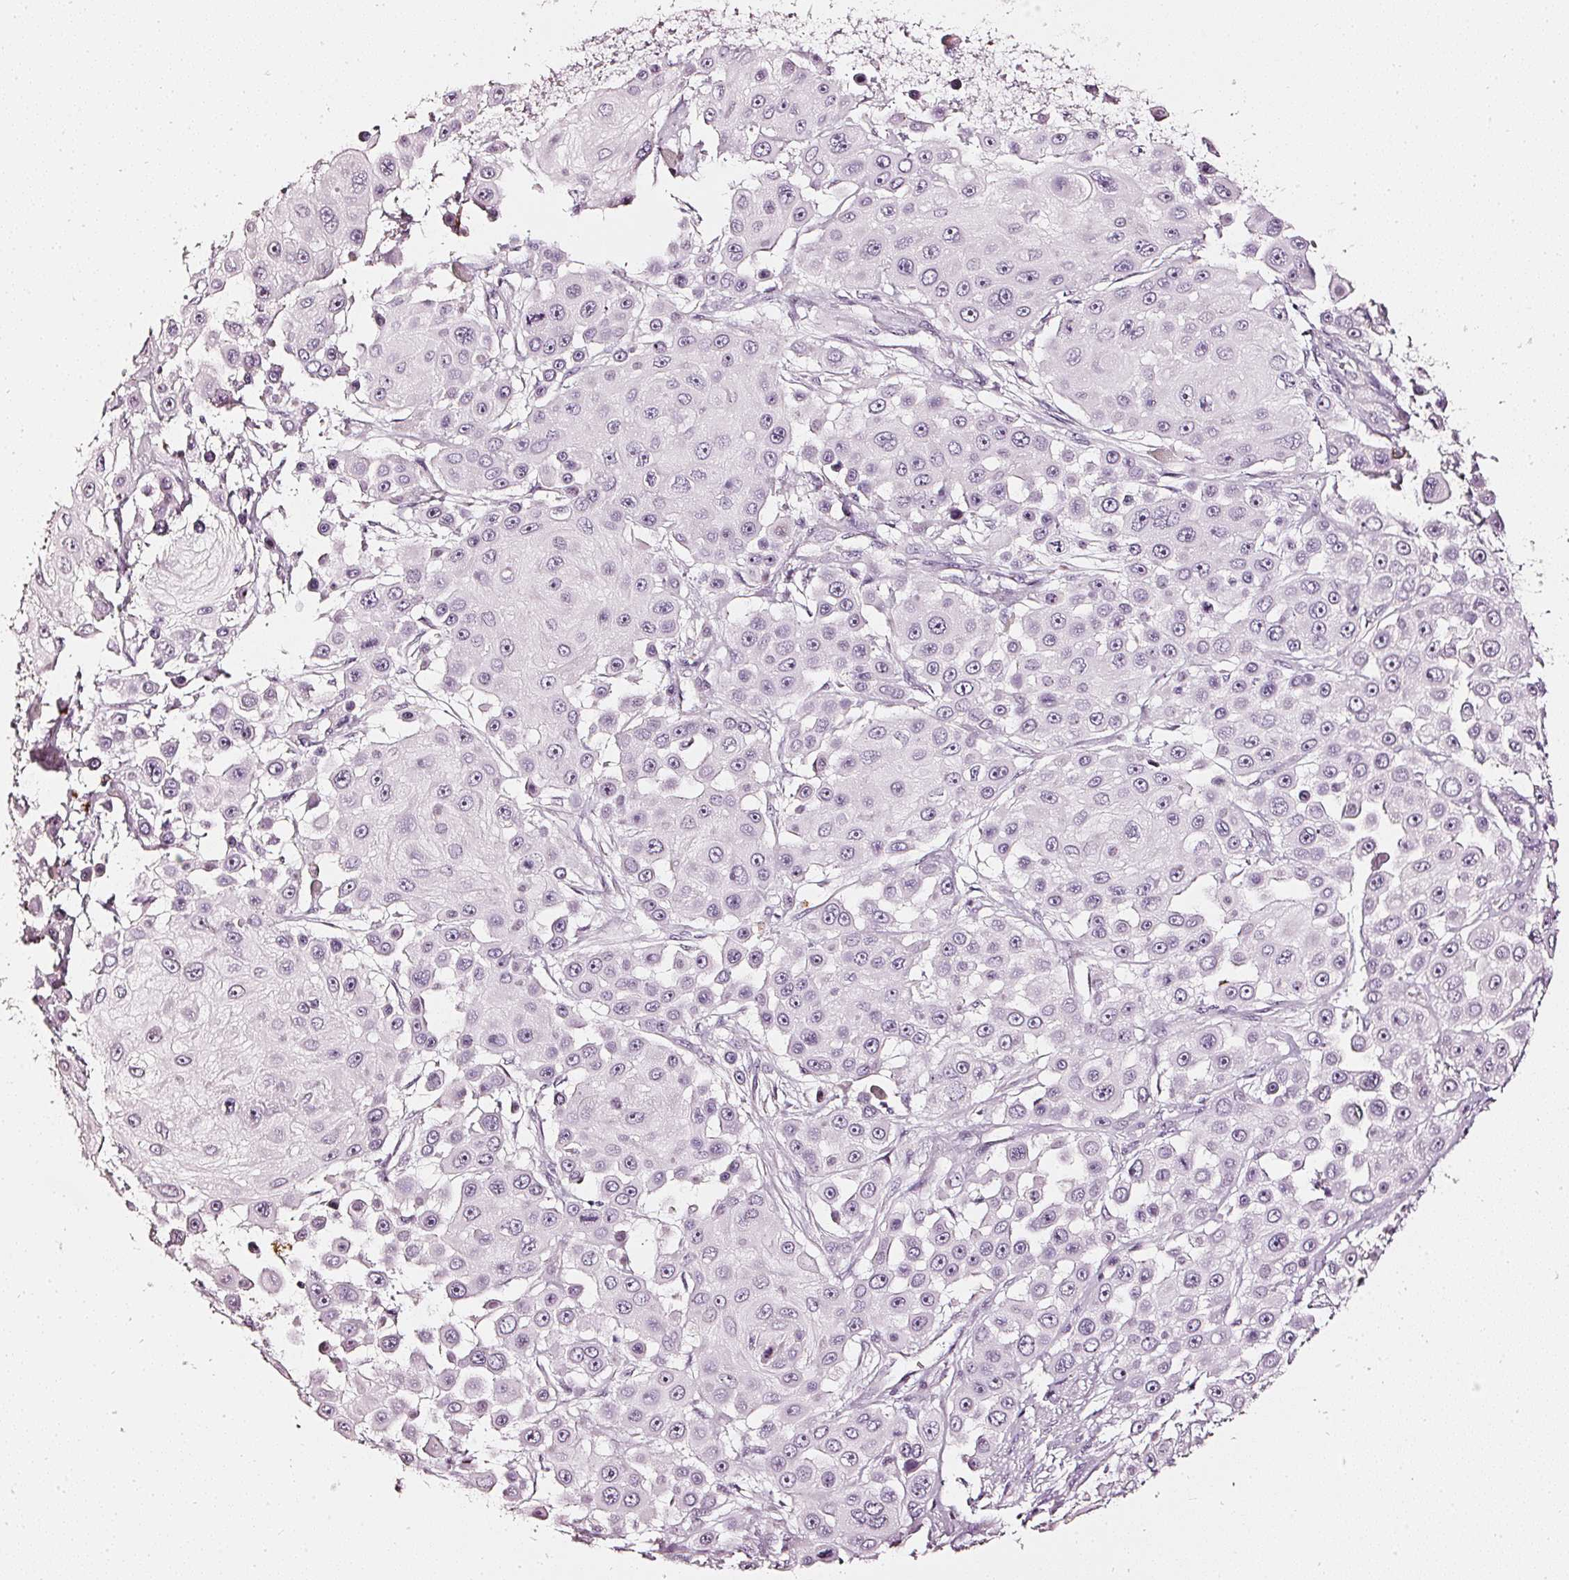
{"staining": {"intensity": "negative", "quantity": "none", "location": "none"}, "tissue": "skin cancer", "cell_type": "Tumor cells", "image_type": "cancer", "snomed": [{"axis": "morphology", "description": "Squamous cell carcinoma, NOS"}, {"axis": "topography", "description": "Skin"}], "caption": "Tumor cells show no significant positivity in skin cancer (squamous cell carcinoma). (Brightfield microscopy of DAB immunohistochemistry (IHC) at high magnification).", "gene": "CNP", "patient": {"sex": "male", "age": 67}}